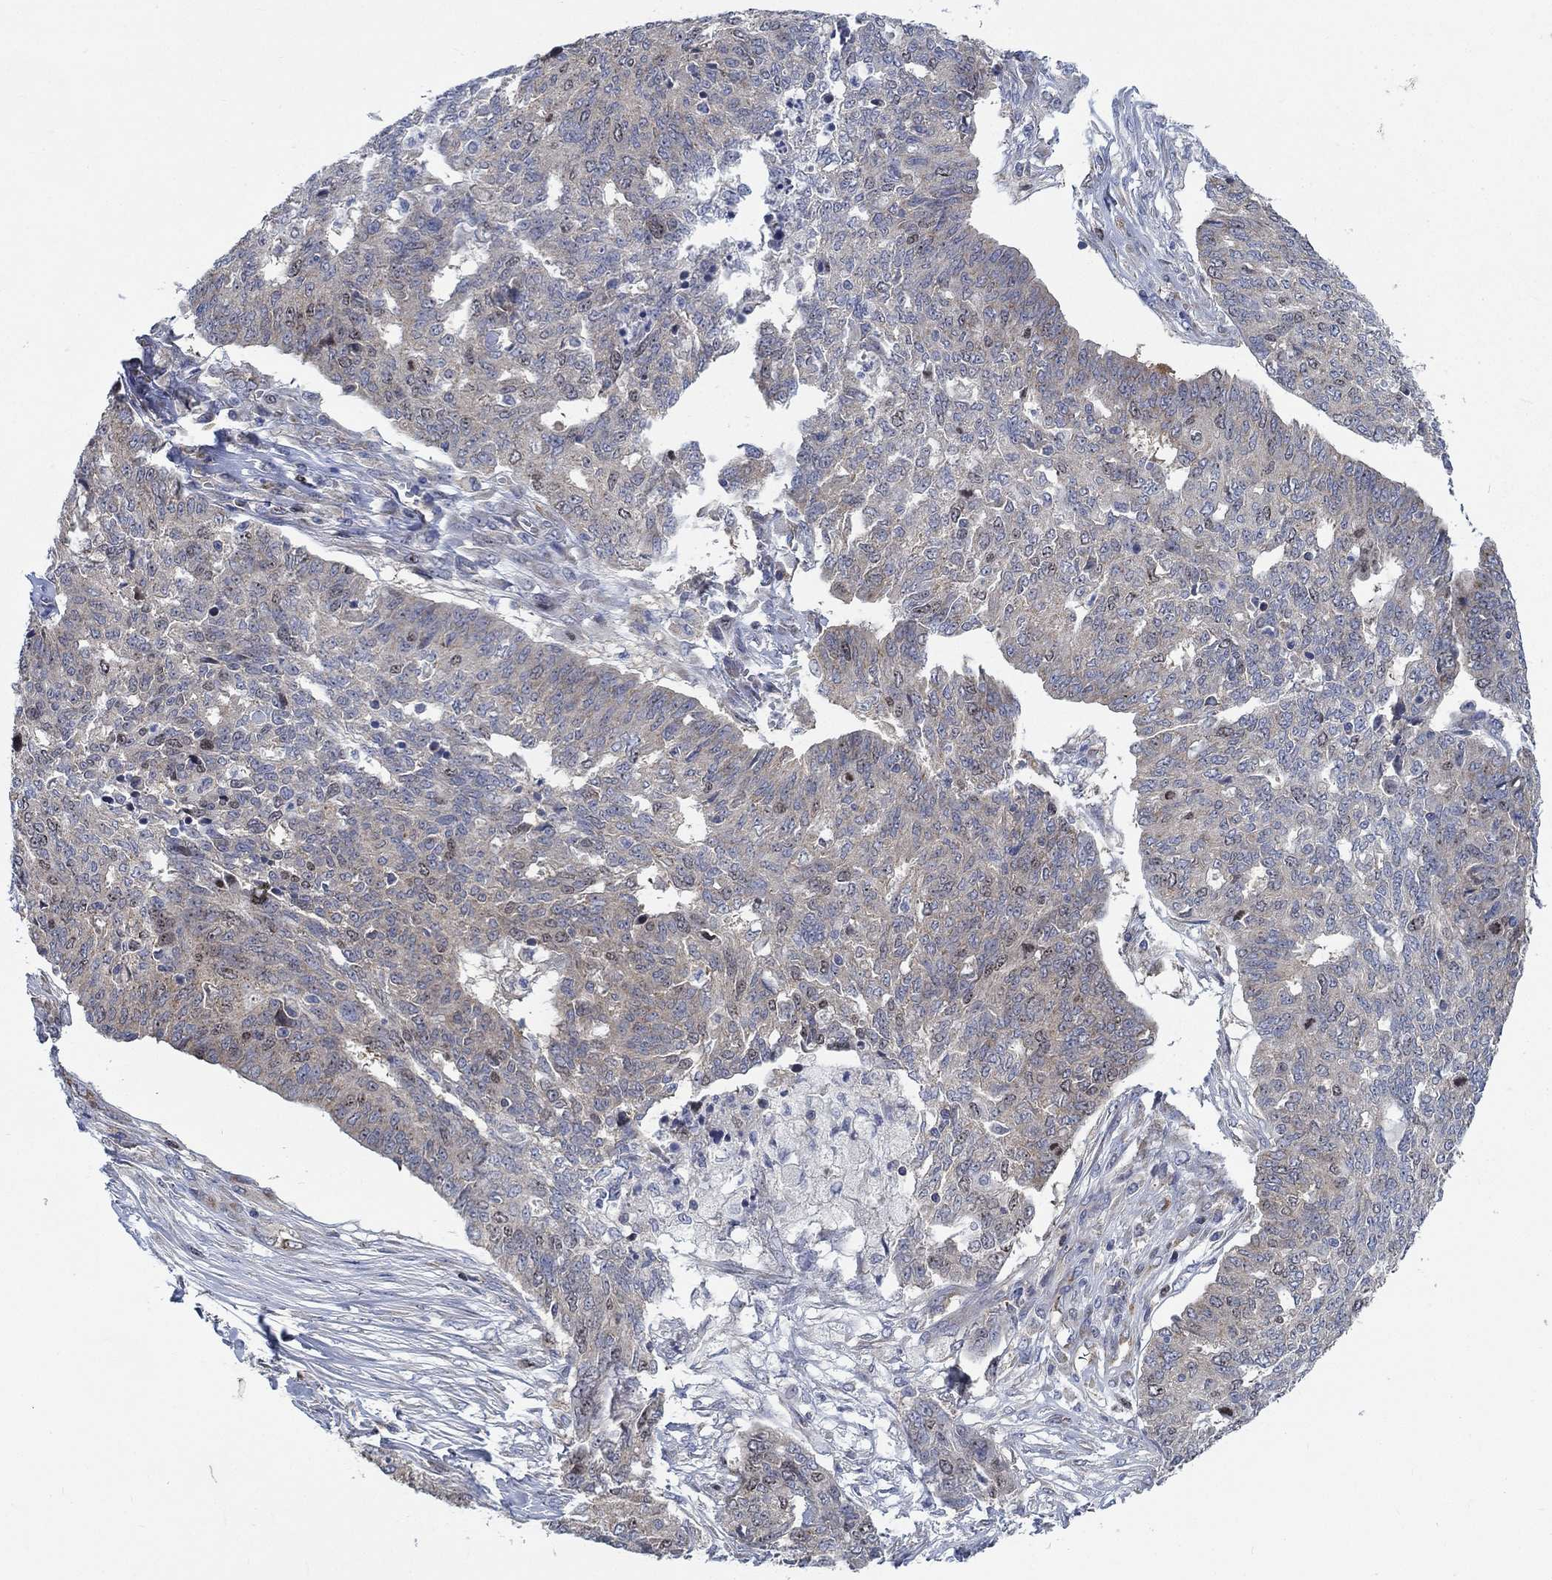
{"staining": {"intensity": "weak", "quantity": "25%-75%", "location": "cytoplasmic/membranous"}, "tissue": "ovarian cancer", "cell_type": "Tumor cells", "image_type": "cancer", "snomed": [{"axis": "morphology", "description": "Cystadenocarcinoma, serous, NOS"}, {"axis": "topography", "description": "Ovary"}], "caption": "Immunohistochemical staining of ovarian serous cystadenocarcinoma reveals low levels of weak cytoplasmic/membranous protein staining in about 25%-75% of tumor cells.", "gene": "MMP24", "patient": {"sex": "female", "age": 67}}